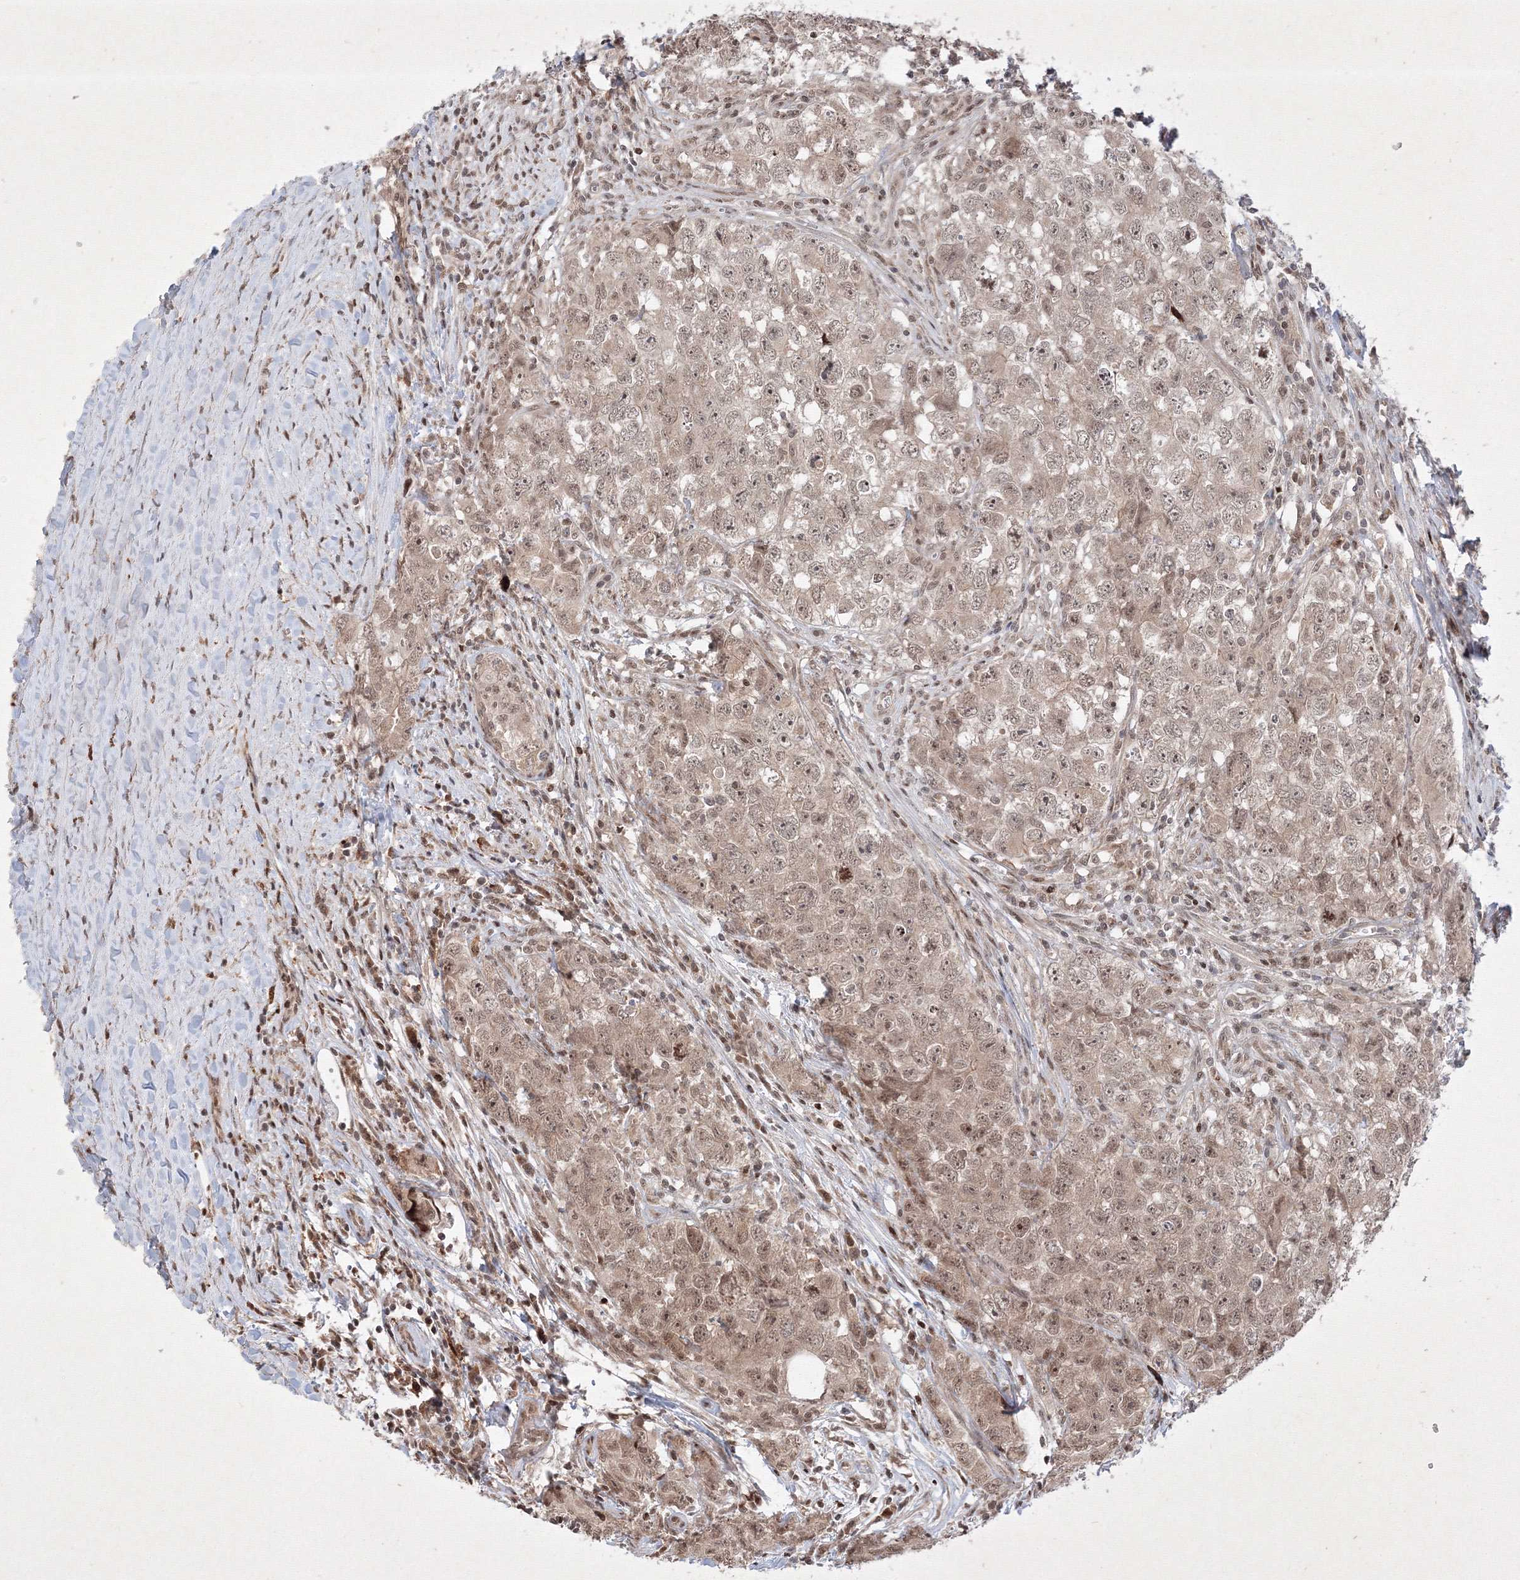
{"staining": {"intensity": "moderate", "quantity": ">75%", "location": "cytoplasmic/membranous,nuclear"}, "tissue": "testis cancer", "cell_type": "Tumor cells", "image_type": "cancer", "snomed": [{"axis": "morphology", "description": "Seminoma, NOS"}, {"axis": "morphology", "description": "Carcinoma, Embryonal, NOS"}, {"axis": "topography", "description": "Testis"}], "caption": "Testis cancer stained for a protein shows moderate cytoplasmic/membranous and nuclear positivity in tumor cells. Nuclei are stained in blue.", "gene": "TAB1", "patient": {"sex": "male", "age": 43}}